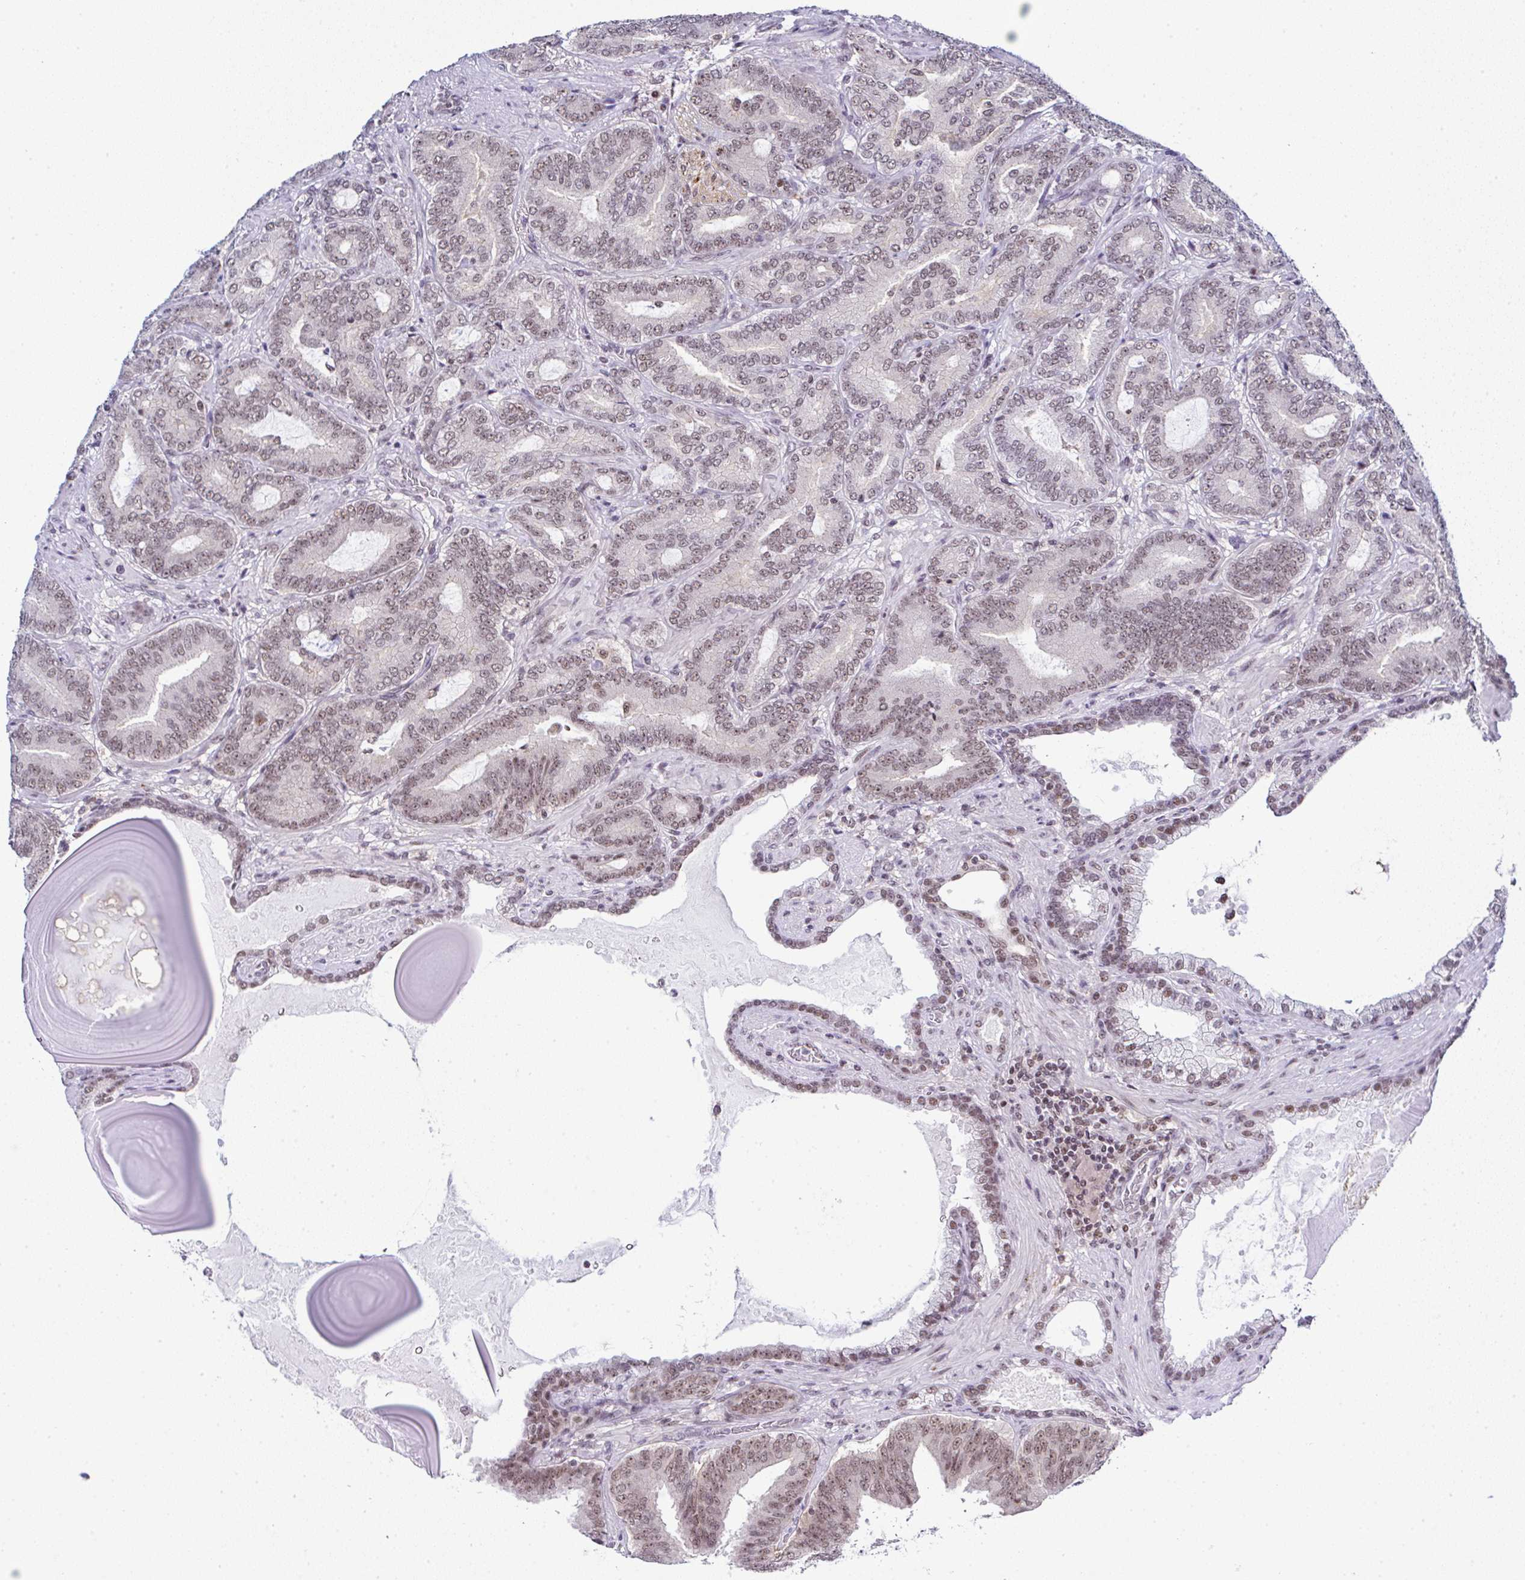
{"staining": {"intensity": "weak", "quantity": "25%-75%", "location": "nuclear"}, "tissue": "prostate cancer", "cell_type": "Tumor cells", "image_type": "cancer", "snomed": [{"axis": "morphology", "description": "Adenocarcinoma, High grade"}, {"axis": "topography", "description": "Prostate"}], "caption": "This is an image of IHC staining of prostate cancer, which shows weak positivity in the nuclear of tumor cells.", "gene": "PTPN2", "patient": {"sex": "male", "age": 62}}